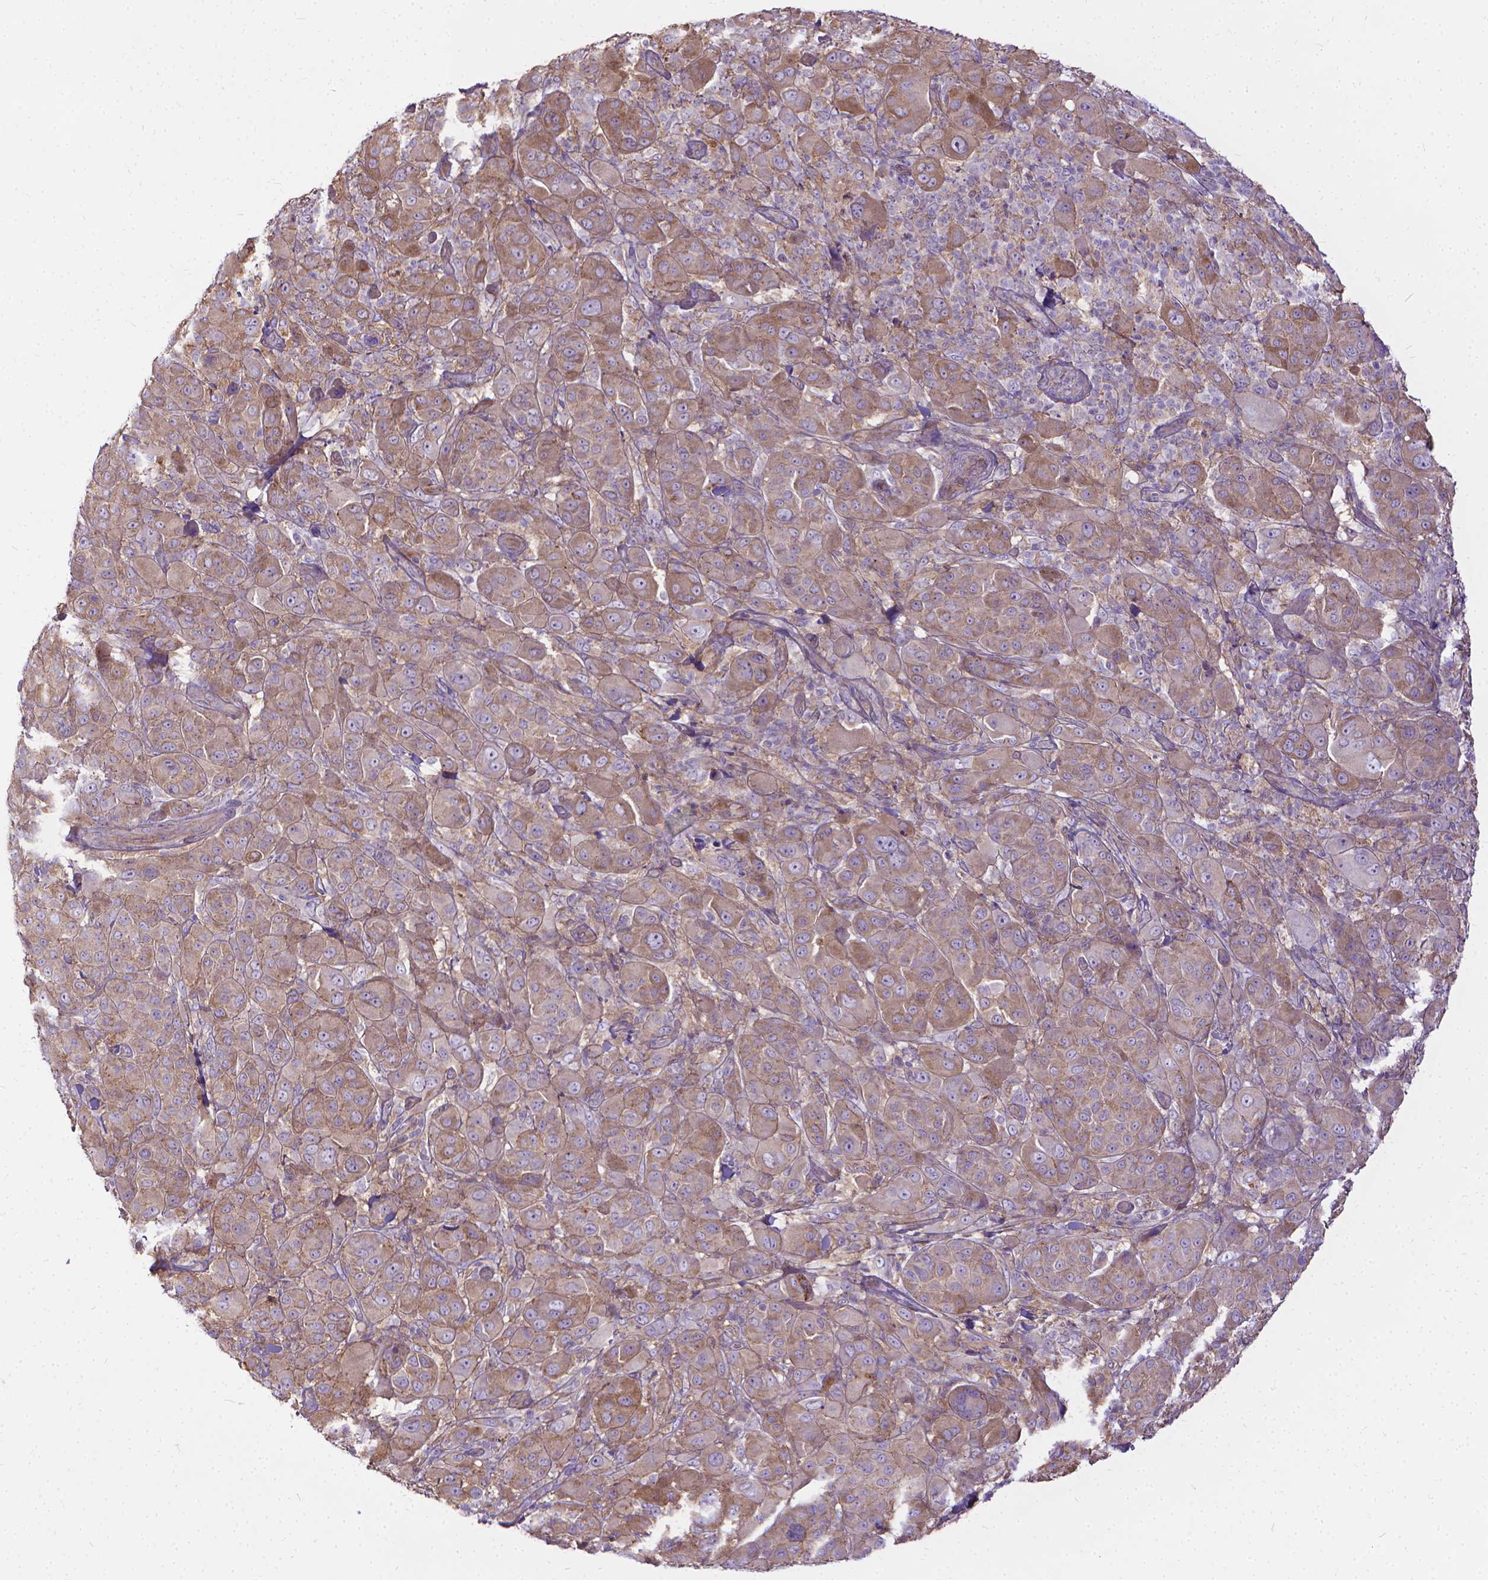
{"staining": {"intensity": "moderate", "quantity": ">75%", "location": "cytoplasmic/membranous"}, "tissue": "melanoma", "cell_type": "Tumor cells", "image_type": "cancer", "snomed": [{"axis": "morphology", "description": "Malignant melanoma, NOS"}, {"axis": "topography", "description": "Skin"}], "caption": "There is medium levels of moderate cytoplasmic/membranous expression in tumor cells of melanoma, as demonstrated by immunohistochemical staining (brown color).", "gene": "CFAP299", "patient": {"sex": "female", "age": 87}}